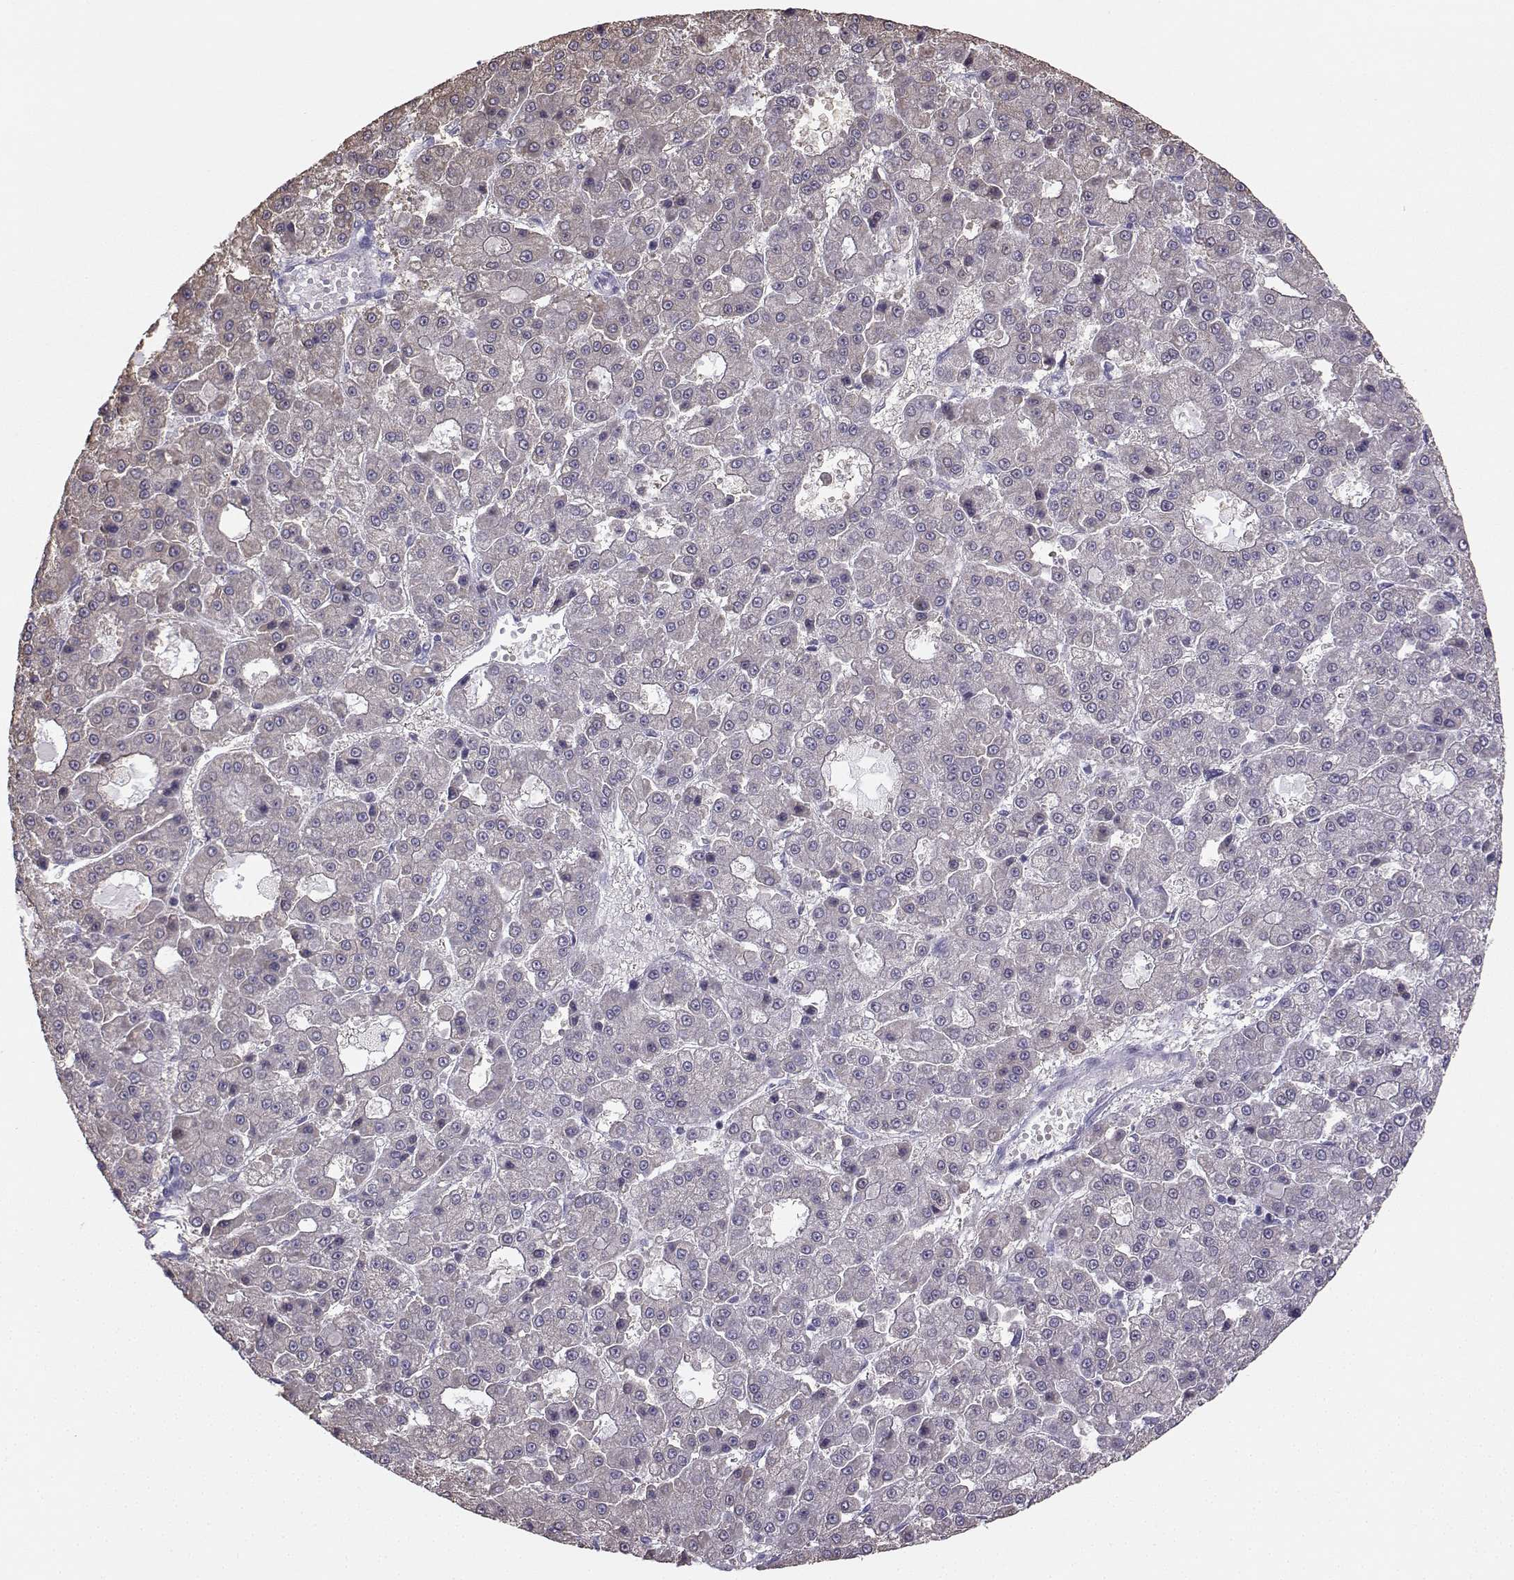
{"staining": {"intensity": "negative", "quantity": "none", "location": "none"}, "tissue": "liver cancer", "cell_type": "Tumor cells", "image_type": "cancer", "snomed": [{"axis": "morphology", "description": "Carcinoma, Hepatocellular, NOS"}, {"axis": "topography", "description": "Liver"}], "caption": "DAB immunohistochemical staining of hepatocellular carcinoma (liver) reveals no significant positivity in tumor cells.", "gene": "DCLK3", "patient": {"sex": "male", "age": 70}}